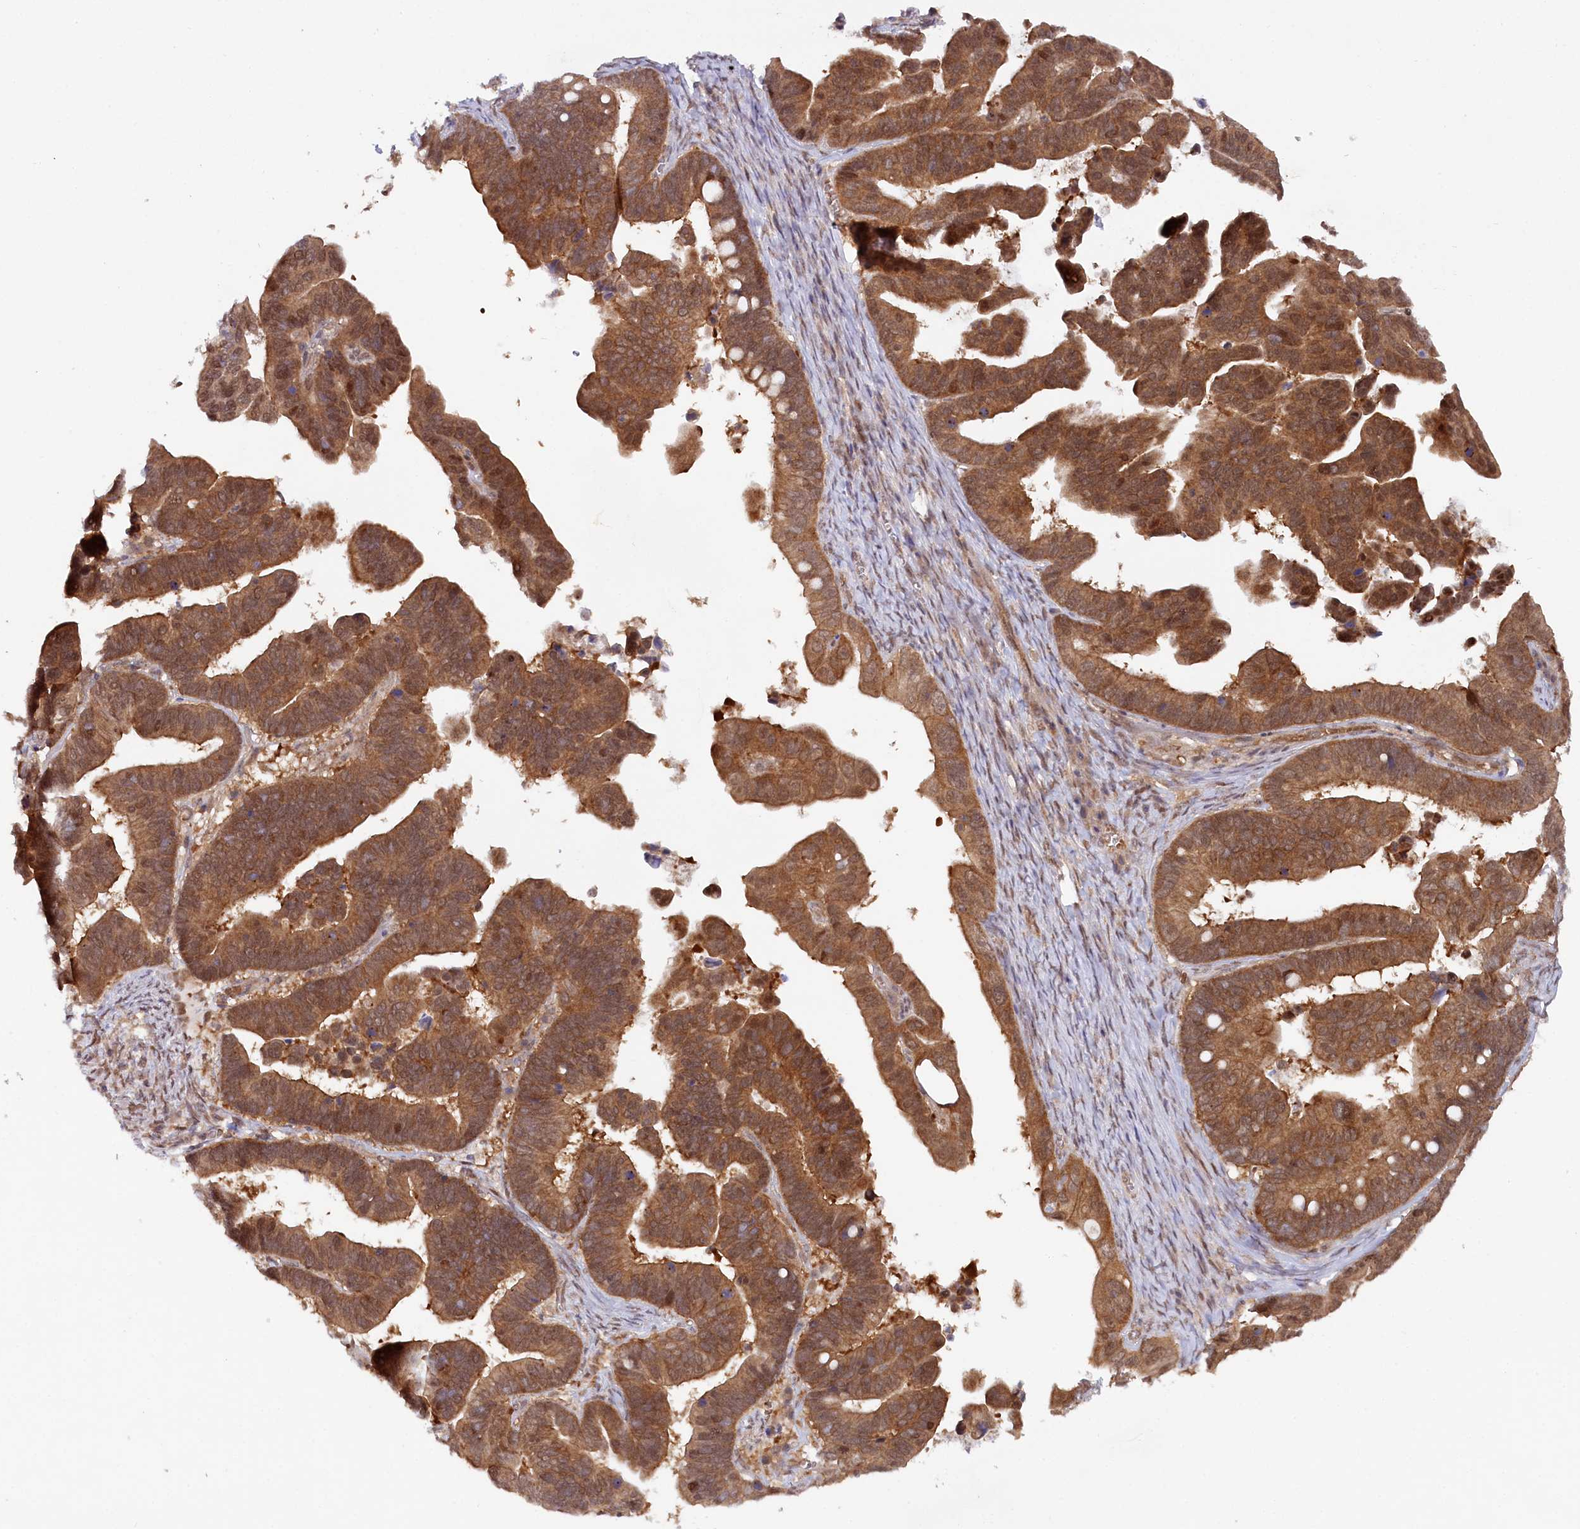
{"staining": {"intensity": "strong", "quantity": ">75%", "location": "cytoplasmic/membranous,nuclear"}, "tissue": "ovarian cancer", "cell_type": "Tumor cells", "image_type": "cancer", "snomed": [{"axis": "morphology", "description": "Cystadenocarcinoma, serous, NOS"}, {"axis": "topography", "description": "Ovary"}], "caption": "Immunohistochemical staining of human ovarian serous cystadenocarcinoma displays strong cytoplasmic/membranous and nuclear protein positivity in approximately >75% of tumor cells. The staining is performed using DAB brown chromogen to label protein expression. The nuclei are counter-stained blue using hematoxylin.", "gene": "CCDC65", "patient": {"sex": "female", "age": 56}}